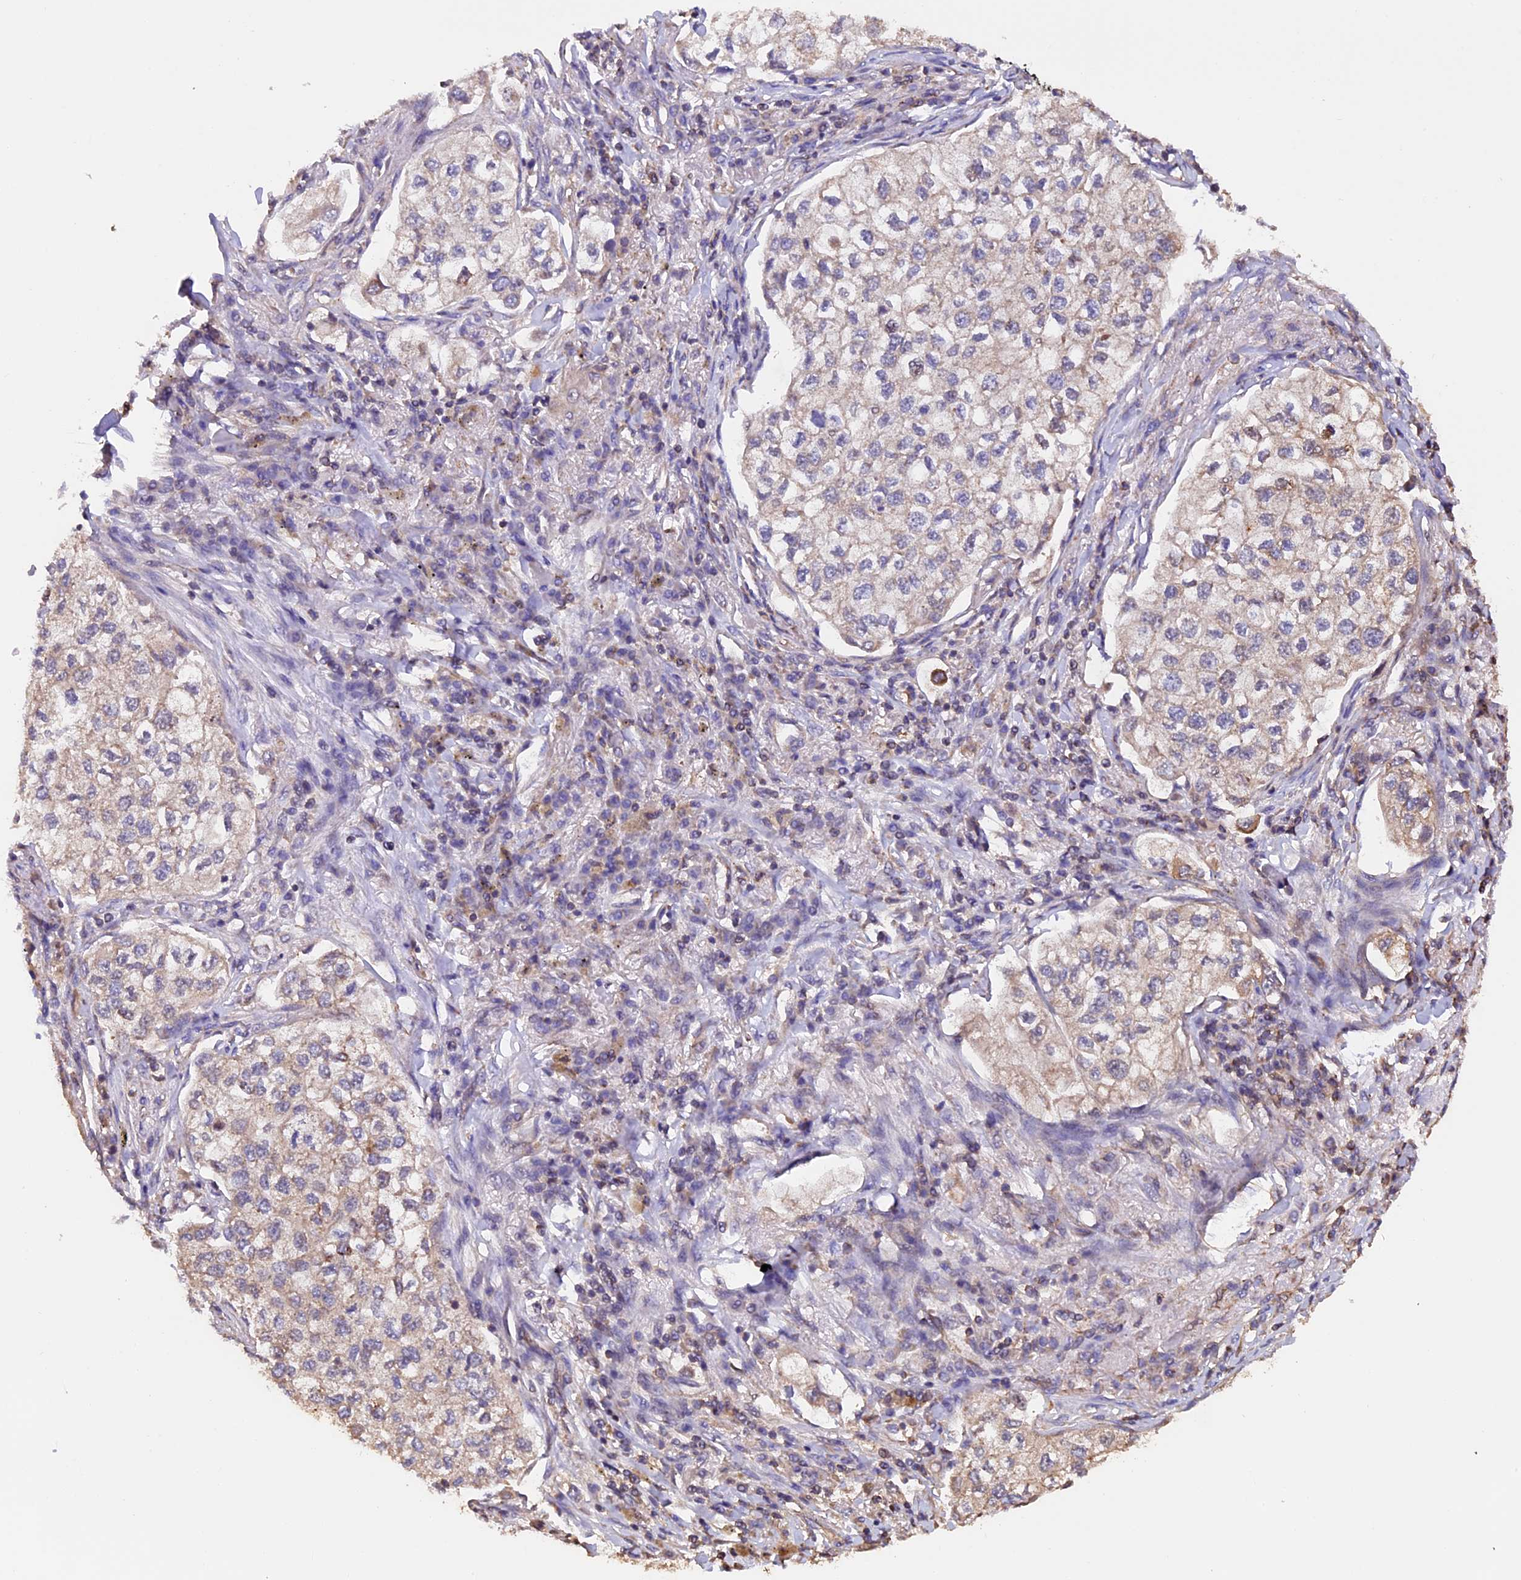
{"staining": {"intensity": "weak", "quantity": ">75%", "location": "cytoplasmic/membranous"}, "tissue": "lung cancer", "cell_type": "Tumor cells", "image_type": "cancer", "snomed": [{"axis": "morphology", "description": "Adenocarcinoma, NOS"}, {"axis": "topography", "description": "Lung"}], "caption": "Immunohistochemical staining of adenocarcinoma (lung) shows low levels of weak cytoplasmic/membranous staining in approximately >75% of tumor cells. (DAB = brown stain, brightfield microscopy at high magnification).", "gene": "PKD2L2", "patient": {"sex": "male", "age": 63}}